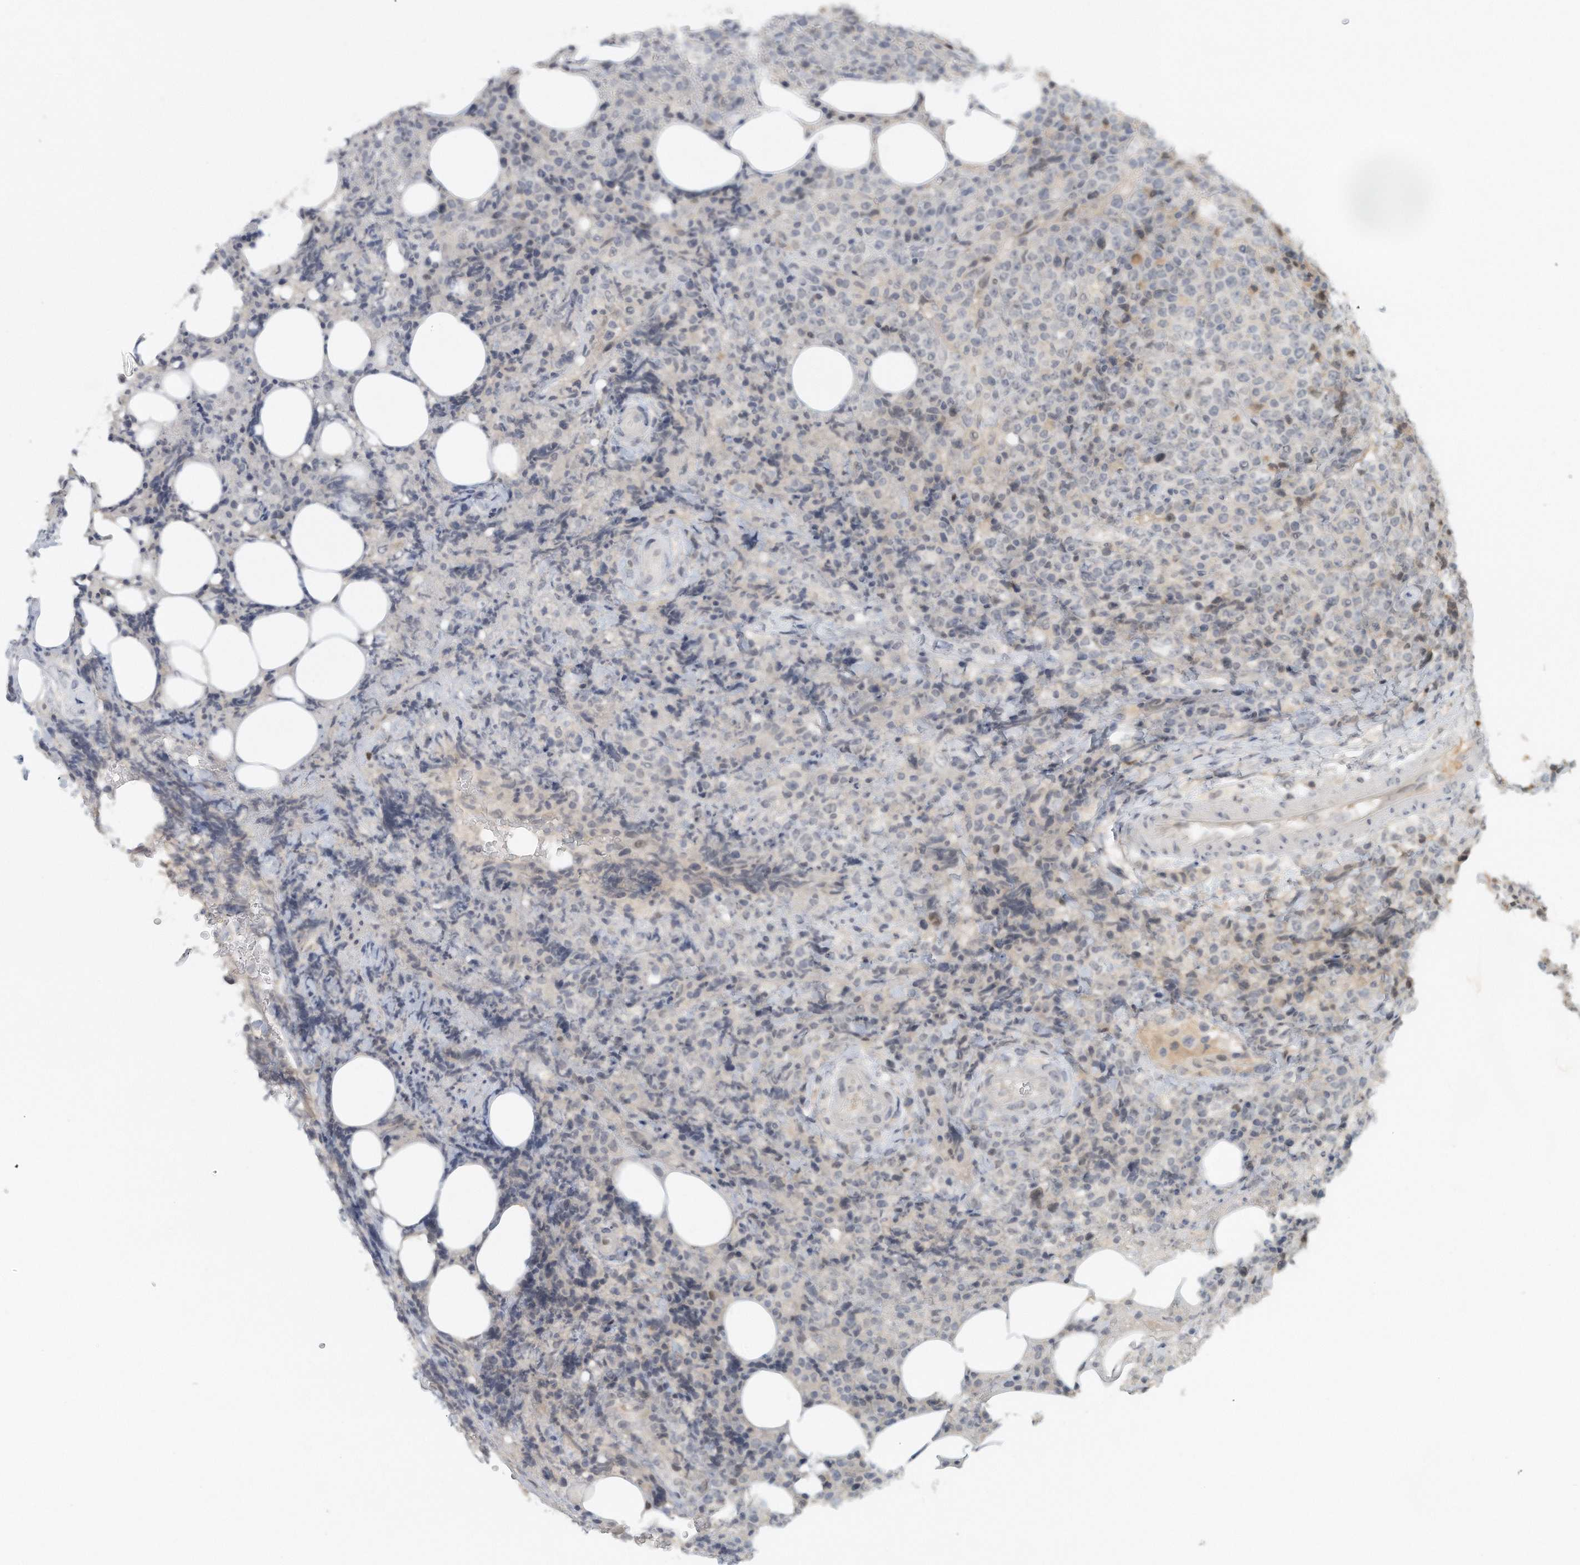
{"staining": {"intensity": "negative", "quantity": "none", "location": "none"}, "tissue": "lymphoma", "cell_type": "Tumor cells", "image_type": "cancer", "snomed": [{"axis": "morphology", "description": "Malignant lymphoma, non-Hodgkin's type, High grade"}, {"axis": "topography", "description": "Lymph node"}], "caption": "This is an immunohistochemistry (IHC) photomicrograph of human high-grade malignant lymphoma, non-Hodgkin's type. There is no expression in tumor cells.", "gene": "DDX43", "patient": {"sex": "male", "age": 13}}